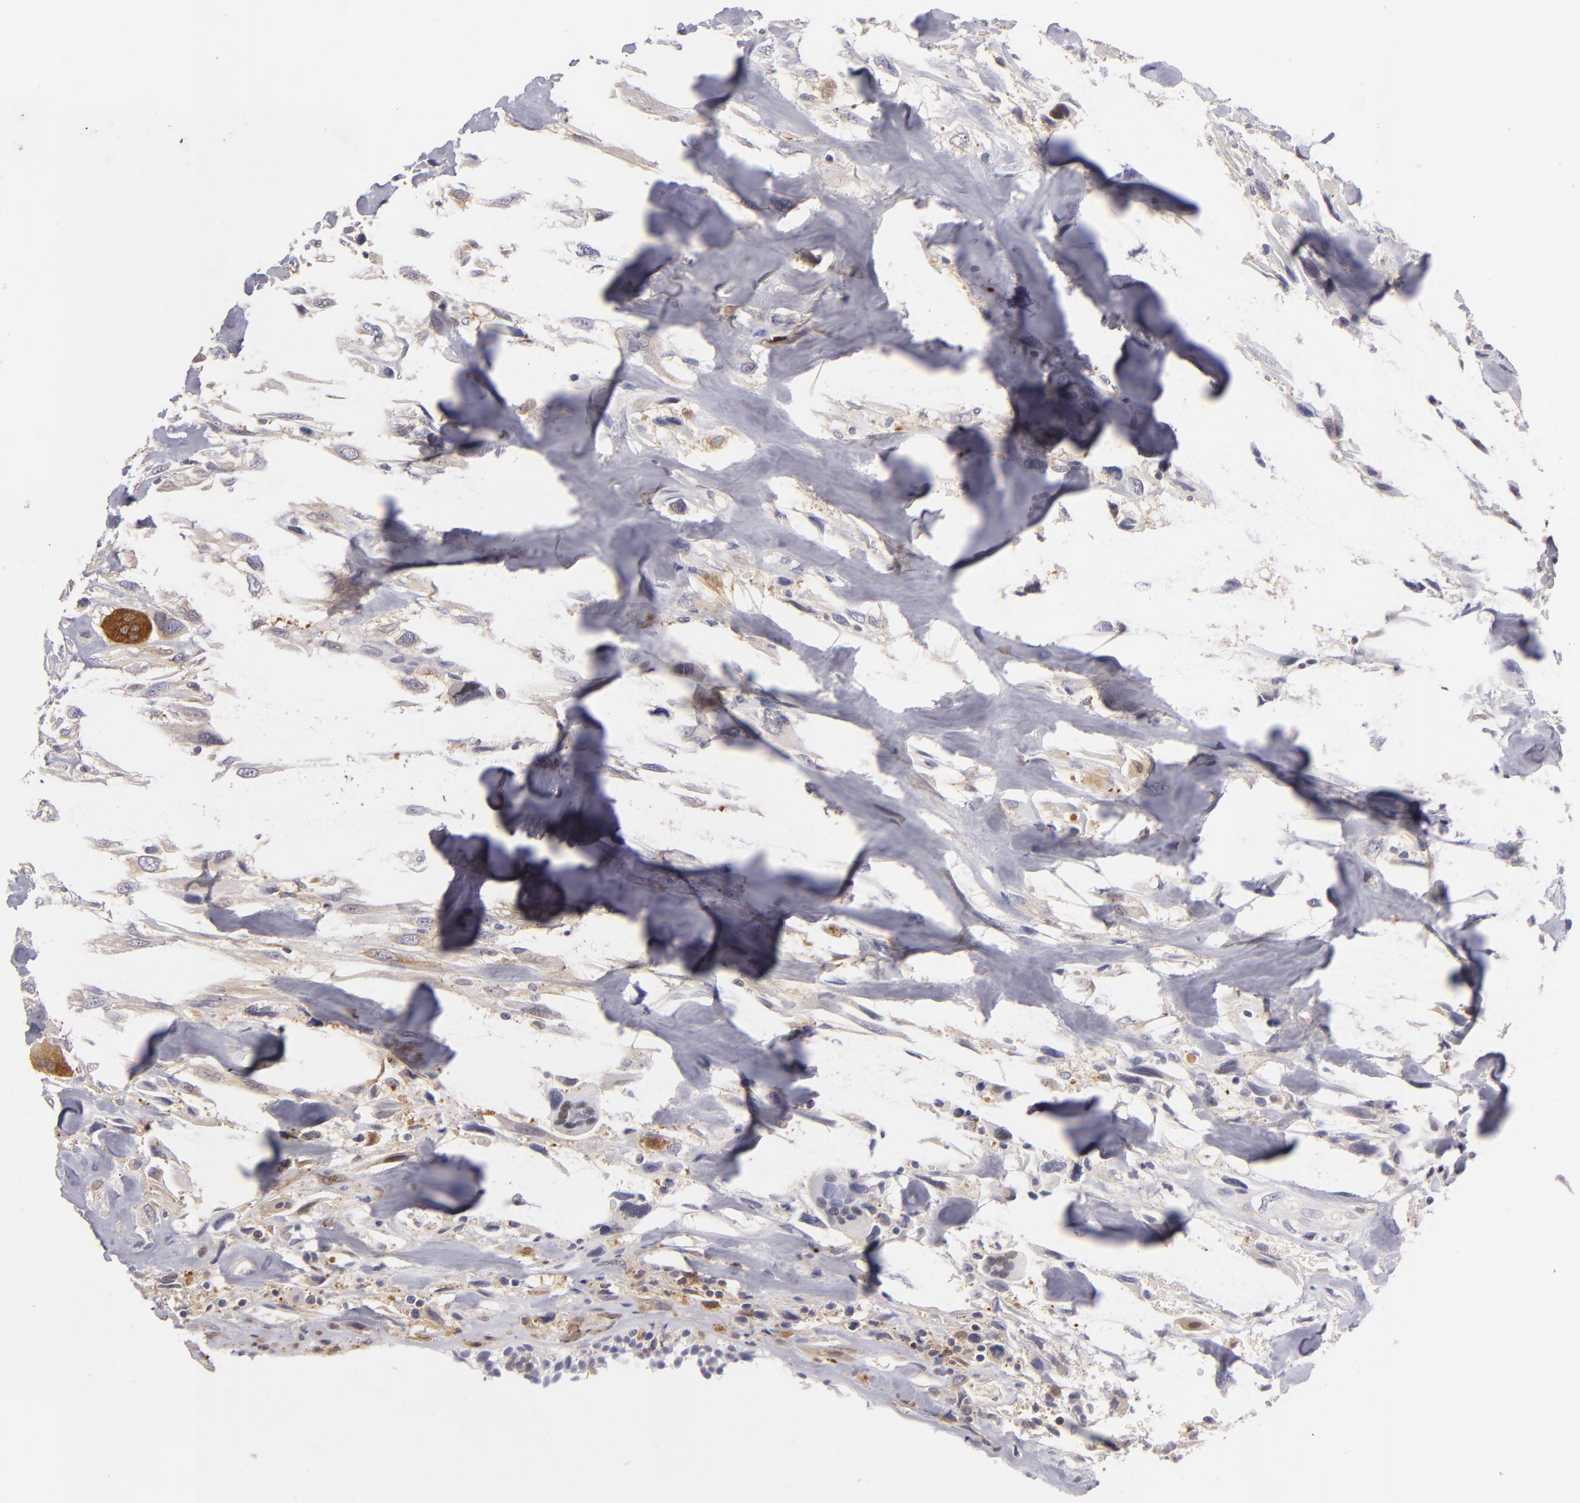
{"staining": {"intensity": "strong", "quantity": "25%-75%", "location": "none"}, "tissue": "breast cancer", "cell_type": "Tumor cells", "image_type": "cancer", "snomed": [{"axis": "morphology", "description": "Neoplasm, malignant, NOS"}, {"axis": "topography", "description": "Breast"}], "caption": "Immunohistochemistry photomicrograph of neoplastic tissue: malignant neoplasm (breast) stained using immunohistochemistry displays high levels of strong protein expression localized specifically in the None of tumor cells, appearing as a None brown color.", "gene": "MMP10", "patient": {"sex": "female", "age": 50}}